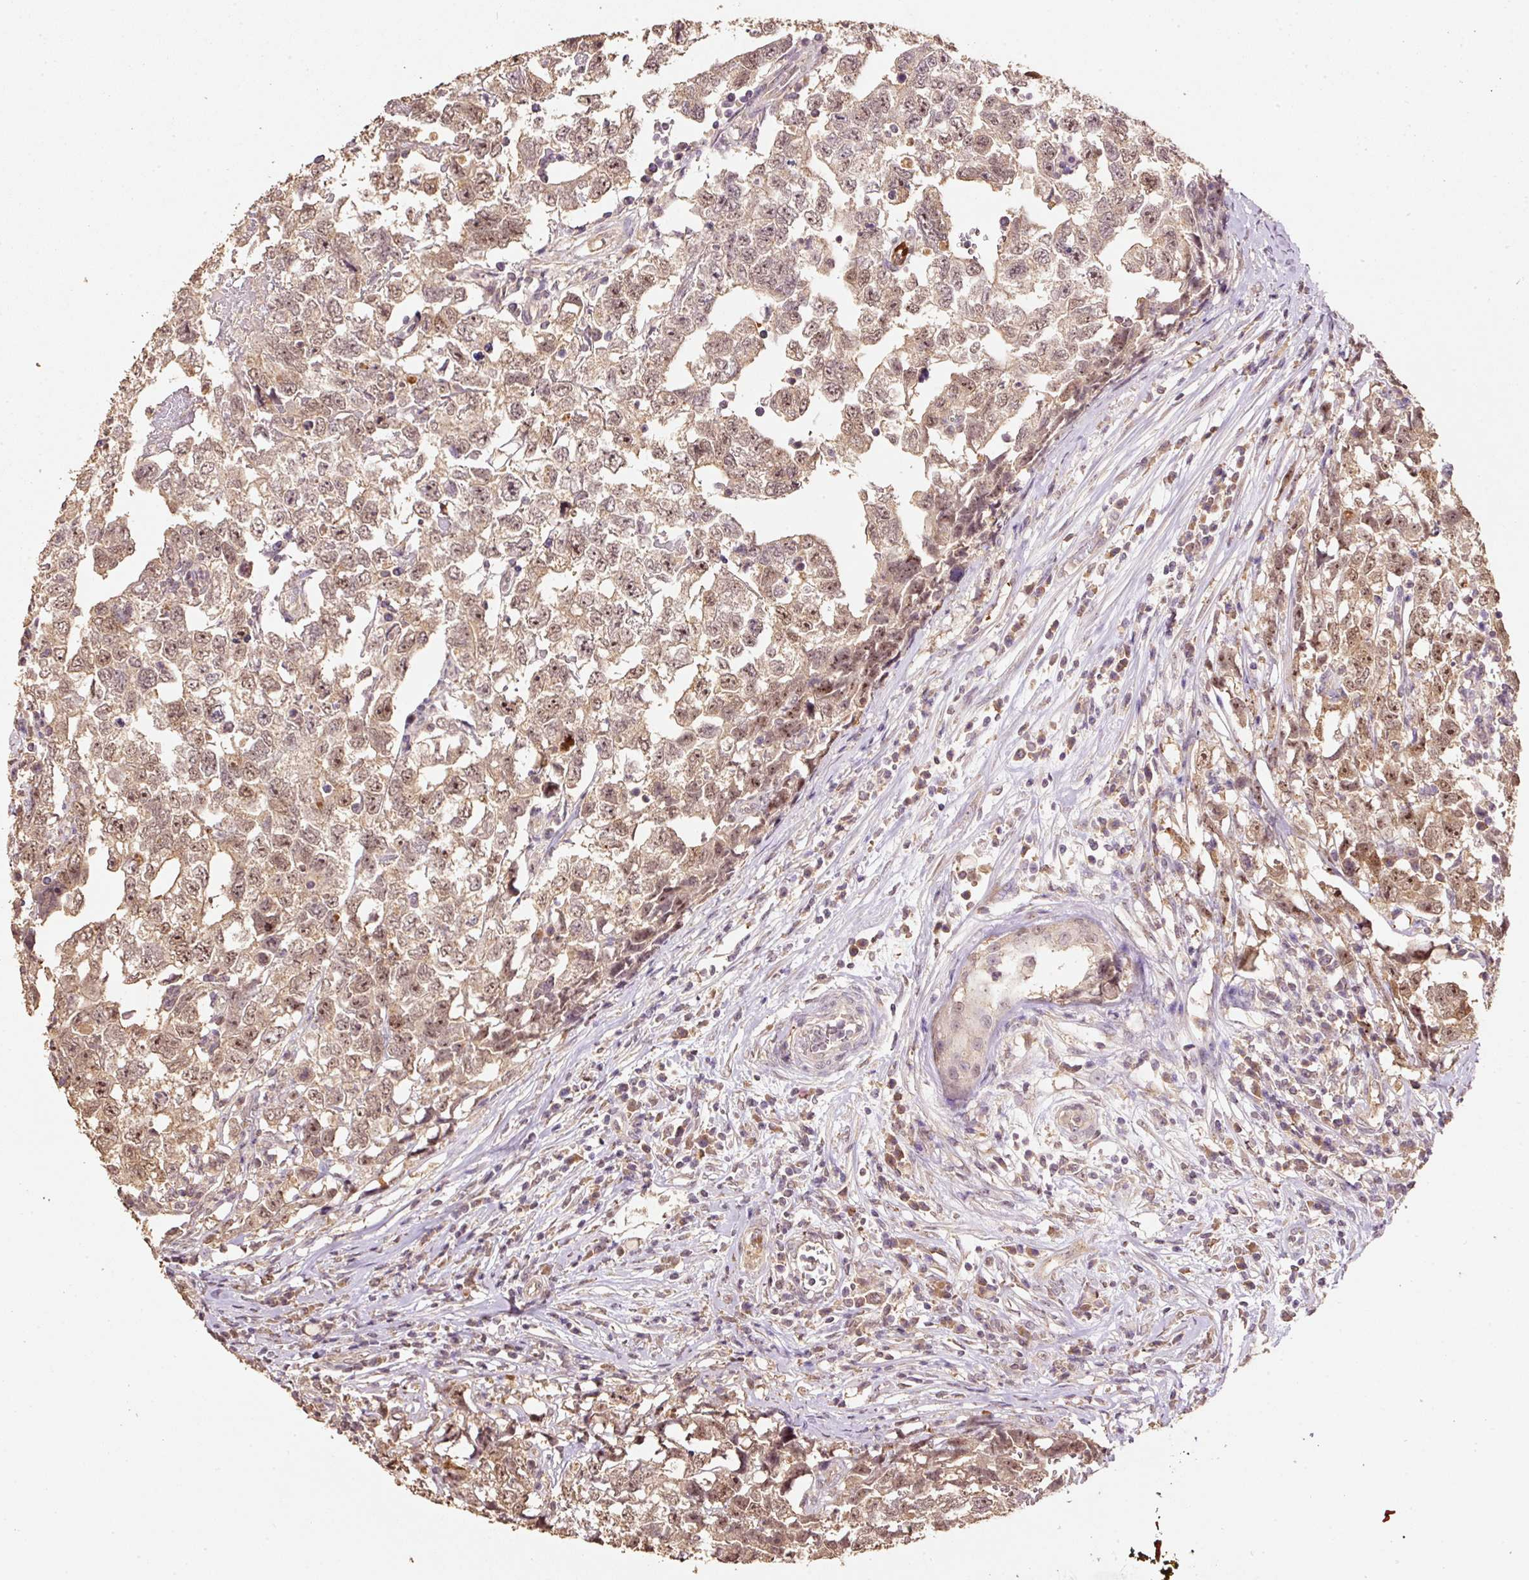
{"staining": {"intensity": "moderate", "quantity": ">75%", "location": "cytoplasmic/membranous,nuclear"}, "tissue": "testis cancer", "cell_type": "Tumor cells", "image_type": "cancer", "snomed": [{"axis": "morphology", "description": "Carcinoma, Embryonal, NOS"}, {"axis": "topography", "description": "Testis"}], "caption": "A high-resolution photomicrograph shows immunohistochemistry (IHC) staining of embryonal carcinoma (testis), which displays moderate cytoplasmic/membranous and nuclear positivity in about >75% of tumor cells.", "gene": "HERC2", "patient": {"sex": "male", "age": 22}}